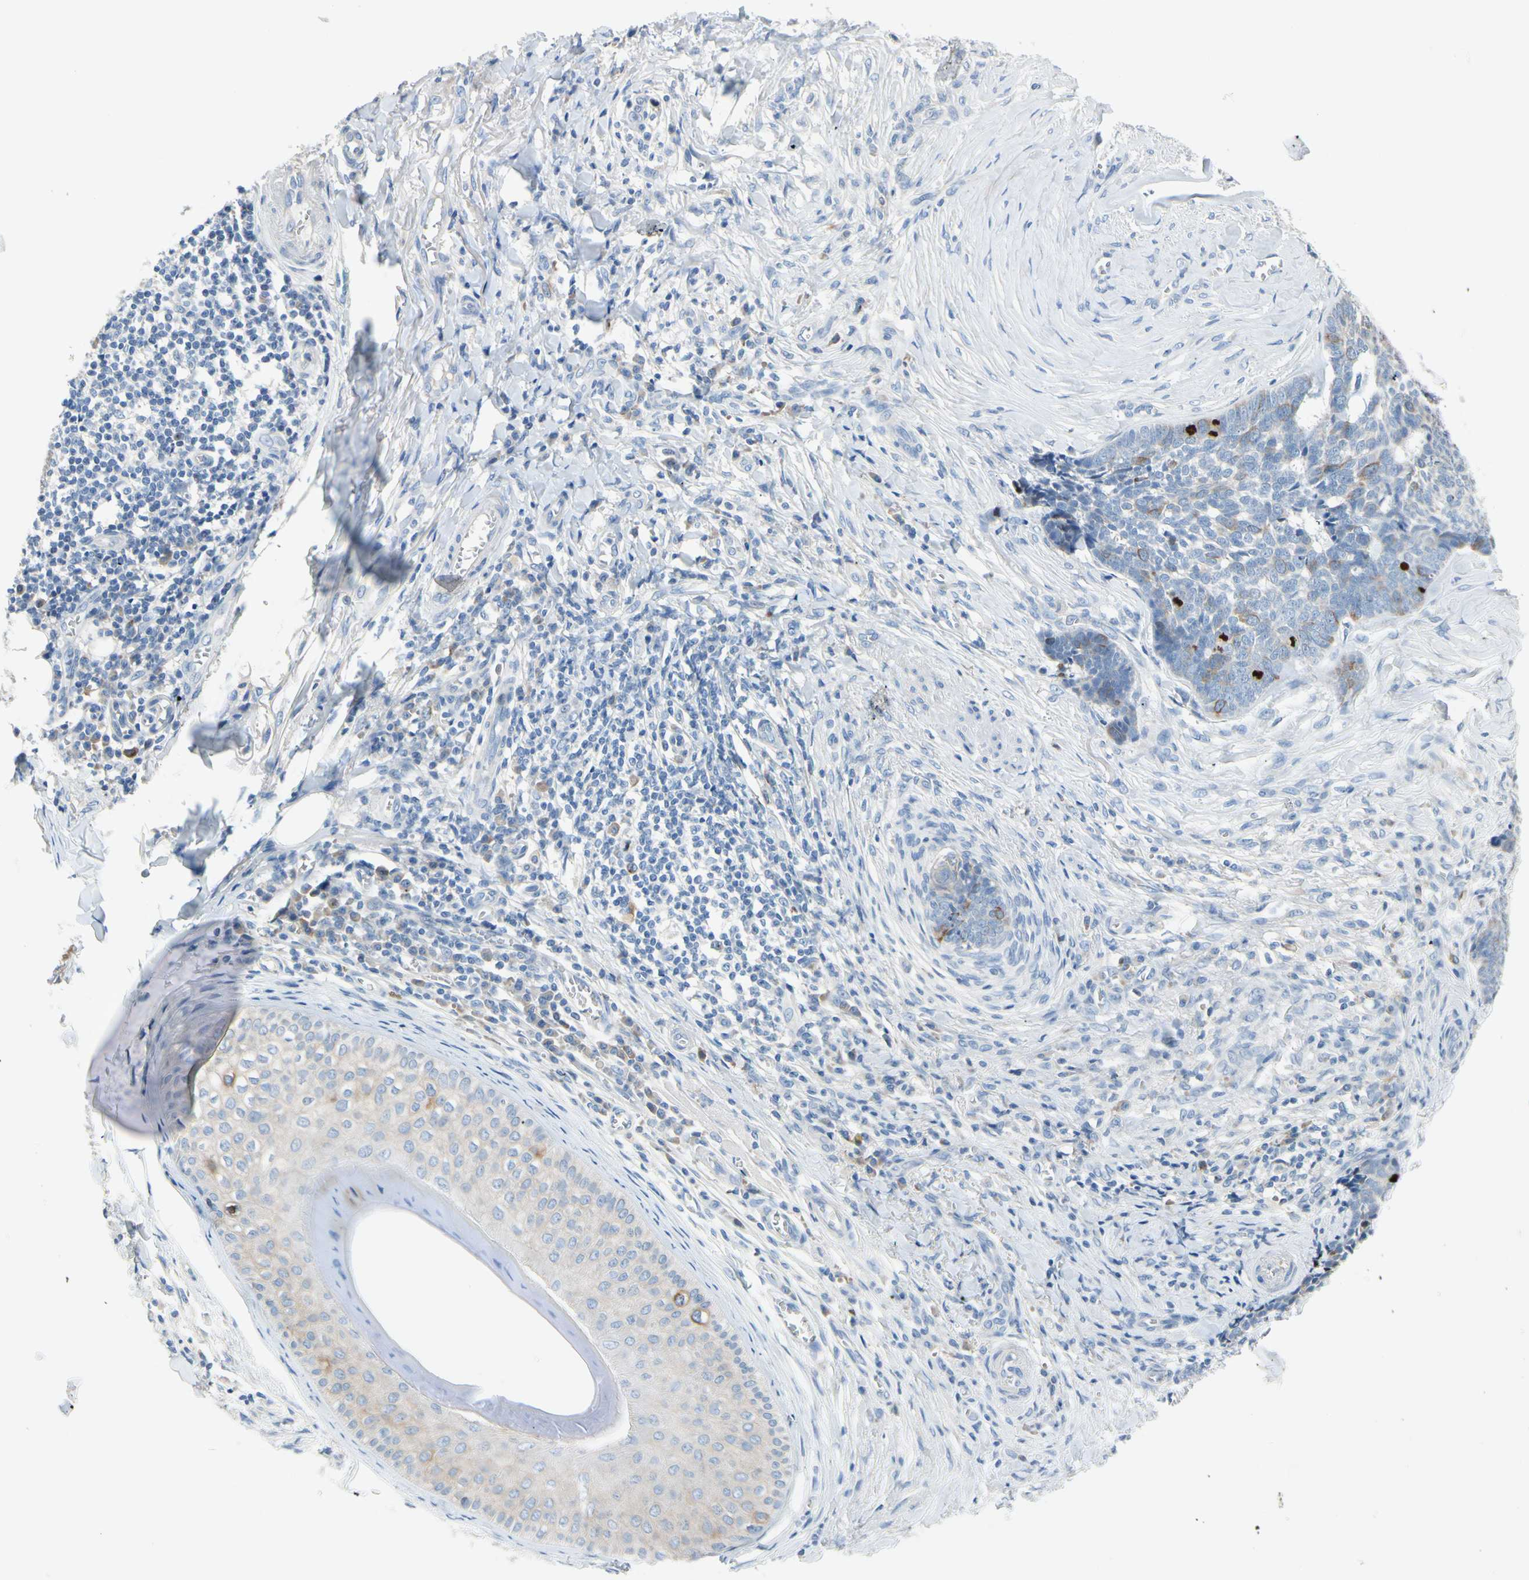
{"staining": {"intensity": "moderate", "quantity": "<25%", "location": "cytoplasmic/membranous"}, "tissue": "skin cancer", "cell_type": "Tumor cells", "image_type": "cancer", "snomed": [{"axis": "morphology", "description": "Basal cell carcinoma"}, {"axis": "topography", "description": "Skin"}], "caption": "An immunohistochemistry image of tumor tissue is shown. Protein staining in brown highlights moderate cytoplasmic/membranous positivity in skin cancer within tumor cells.", "gene": "CKAP2", "patient": {"sex": "male", "age": 84}}